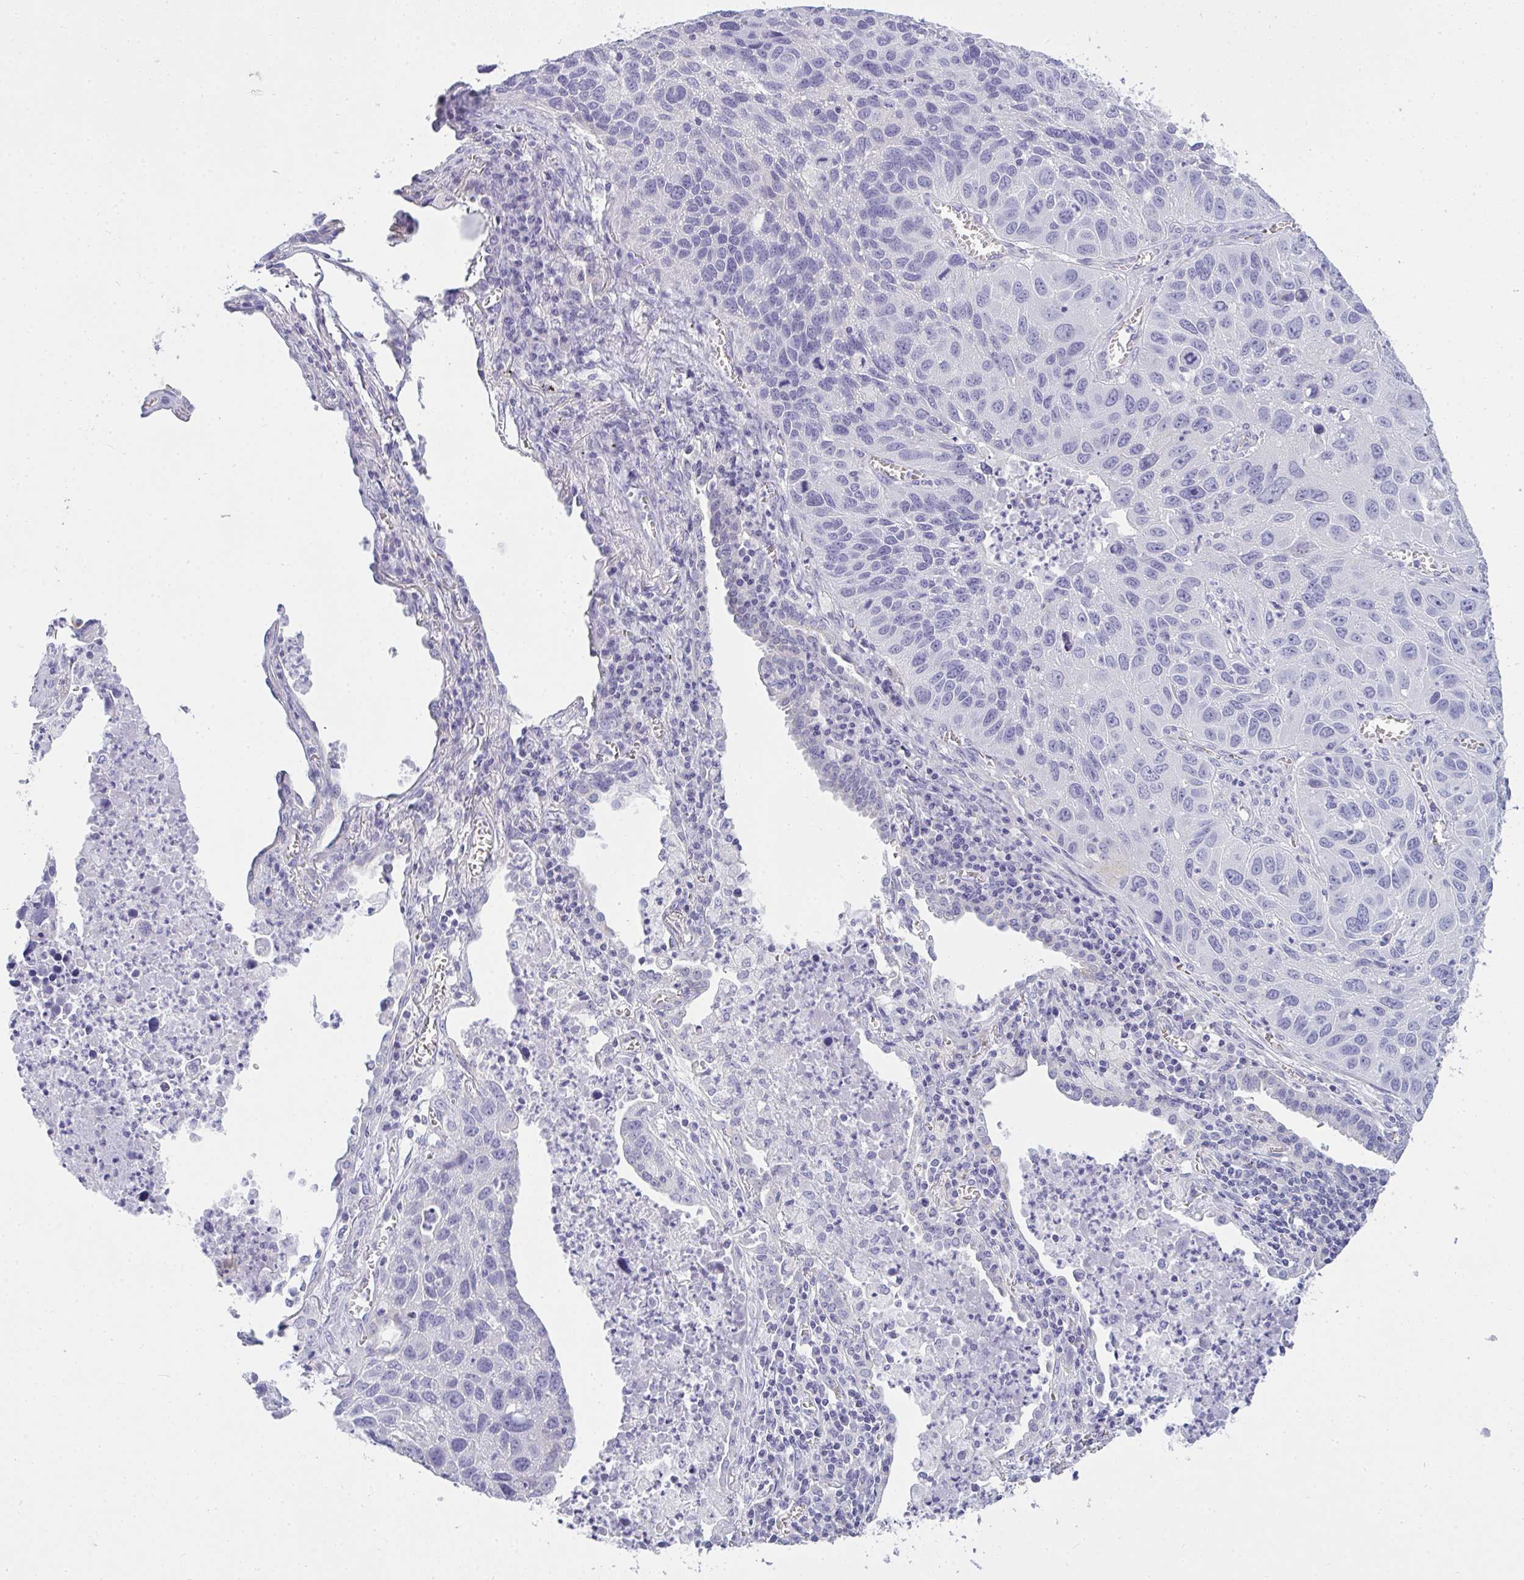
{"staining": {"intensity": "negative", "quantity": "none", "location": "none"}, "tissue": "lung cancer", "cell_type": "Tumor cells", "image_type": "cancer", "snomed": [{"axis": "morphology", "description": "Squamous cell carcinoma, NOS"}, {"axis": "topography", "description": "Lung"}], "caption": "The histopathology image displays no staining of tumor cells in lung cancer.", "gene": "GSDMB", "patient": {"sex": "female", "age": 61}}